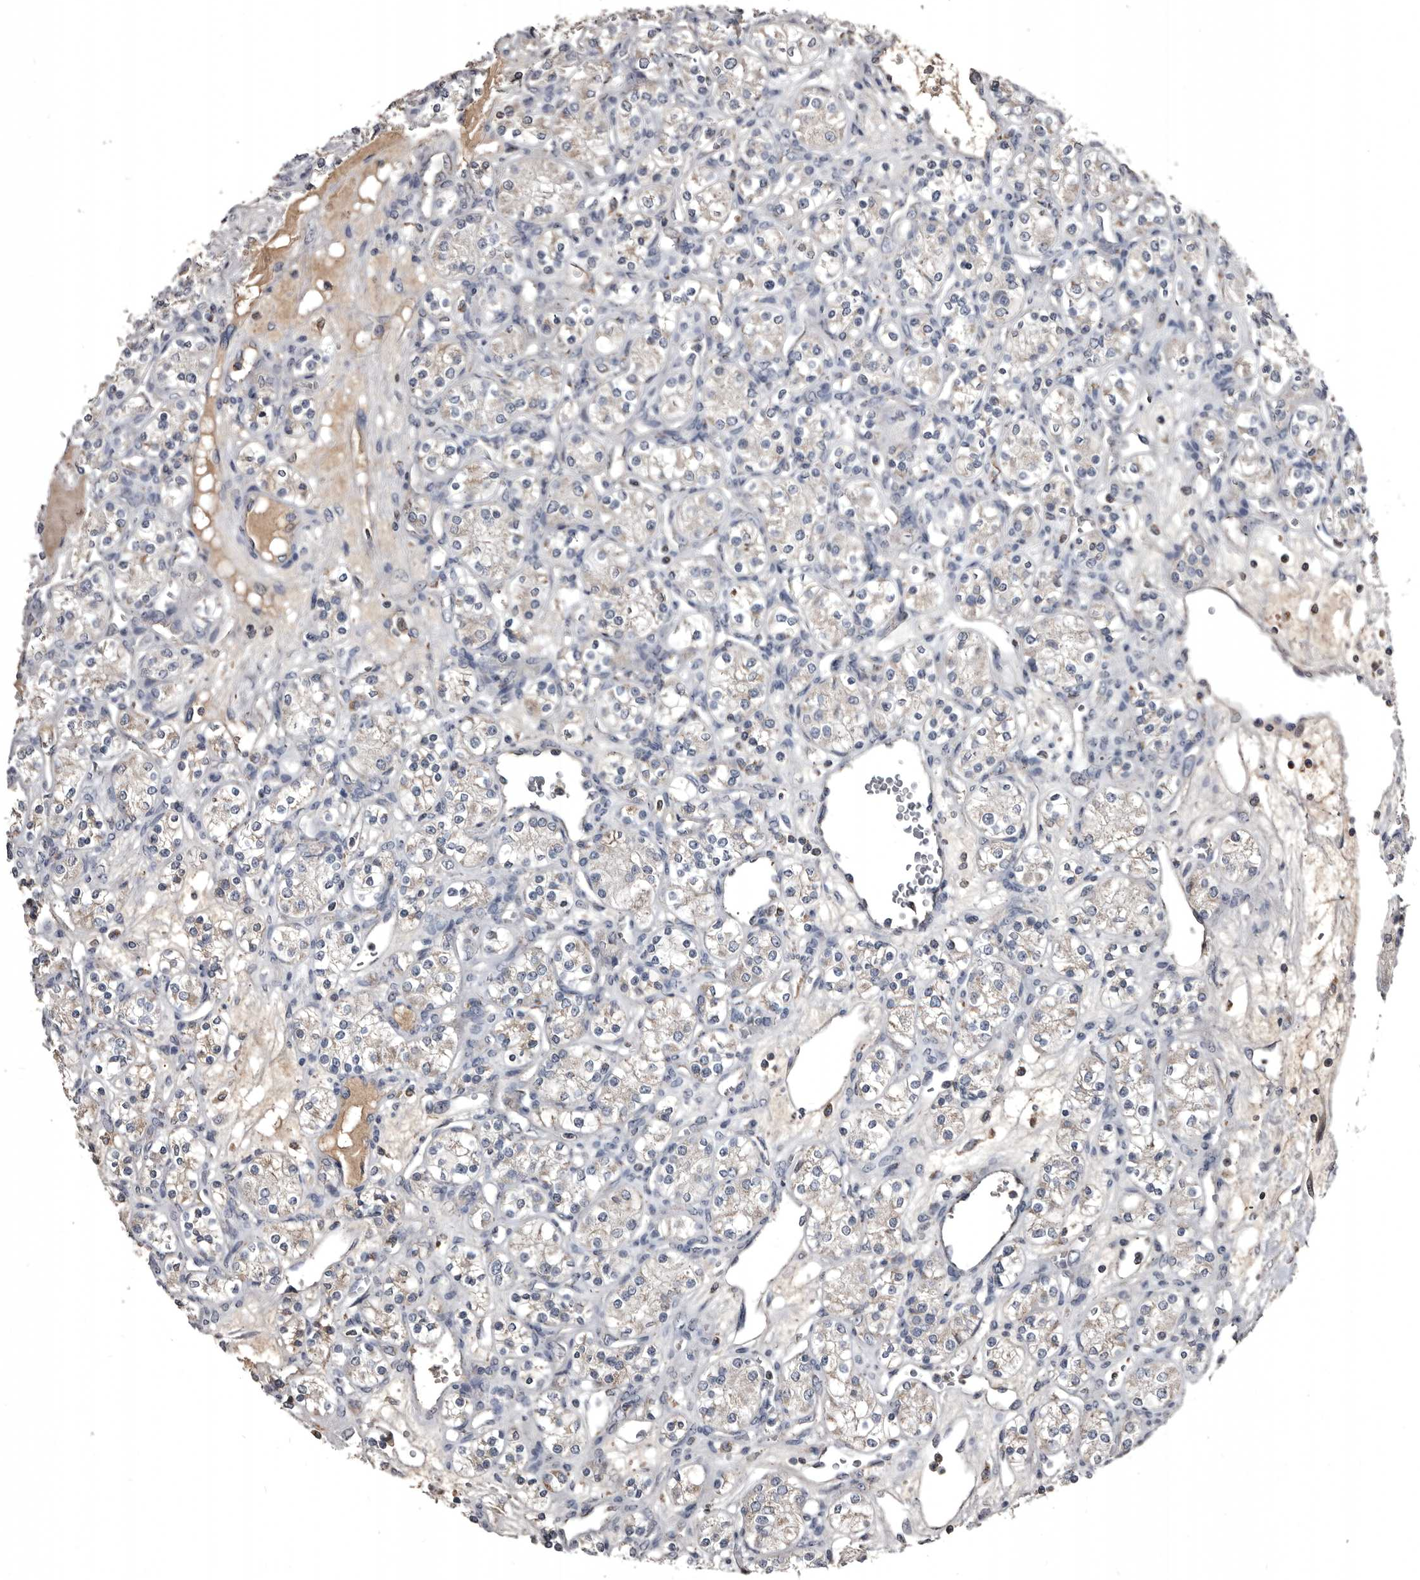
{"staining": {"intensity": "weak", "quantity": "<25%", "location": "cytoplasmic/membranous"}, "tissue": "renal cancer", "cell_type": "Tumor cells", "image_type": "cancer", "snomed": [{"axis": "morphology", "description": "Adenocarcinoma, NOS"}, {"axis": "topography", "description": "Kidney"}], "caption": "There is no significant positivity in tumor cells of adenocarcinoma (renal). The staining is performed using DAB brown chromogen with nuclei counter-stained in using hematoxylin.", "gene": "GREB1", "patient": {"sex": "male", "age": 77}}